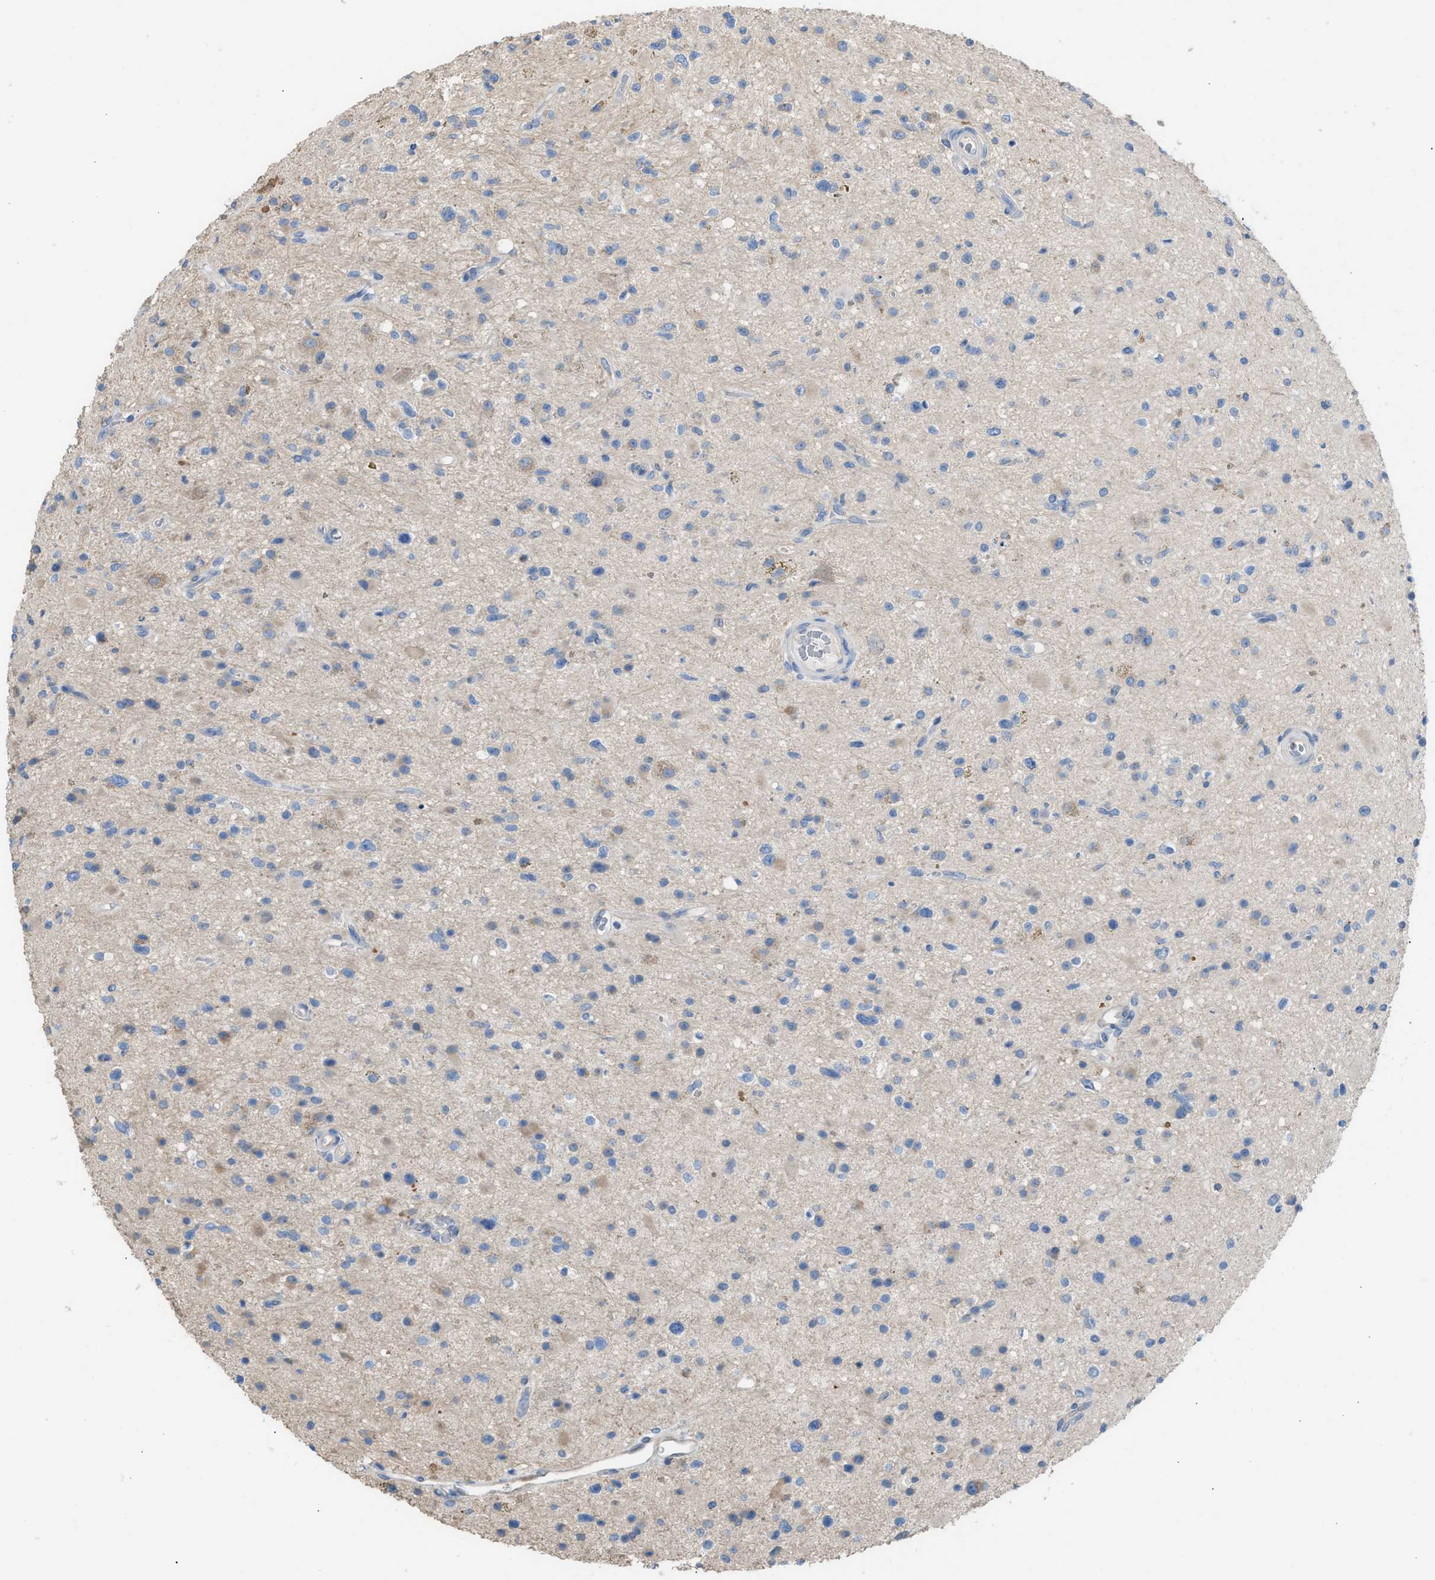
{"staining": {"intensity": "weak", "quantity": "<25%", "location": "cytoplasmic/membranous"}, "tissue": "glioma", "cell_type": "Tumor cells", "image_type": "cancer", "snomed": [{"axis": "morphology", "description": "Glioma, malignant, High grade"}, {"axis": "topography", "description": "Brain"}], "caption": "Tumor cells are negative for protein expression in human glioma. (Immunohistochemistry (ihc), brightfield microscopy, high magnification).", "gene": "NQO2", "patient": {"sex": "male", "age": 33}}